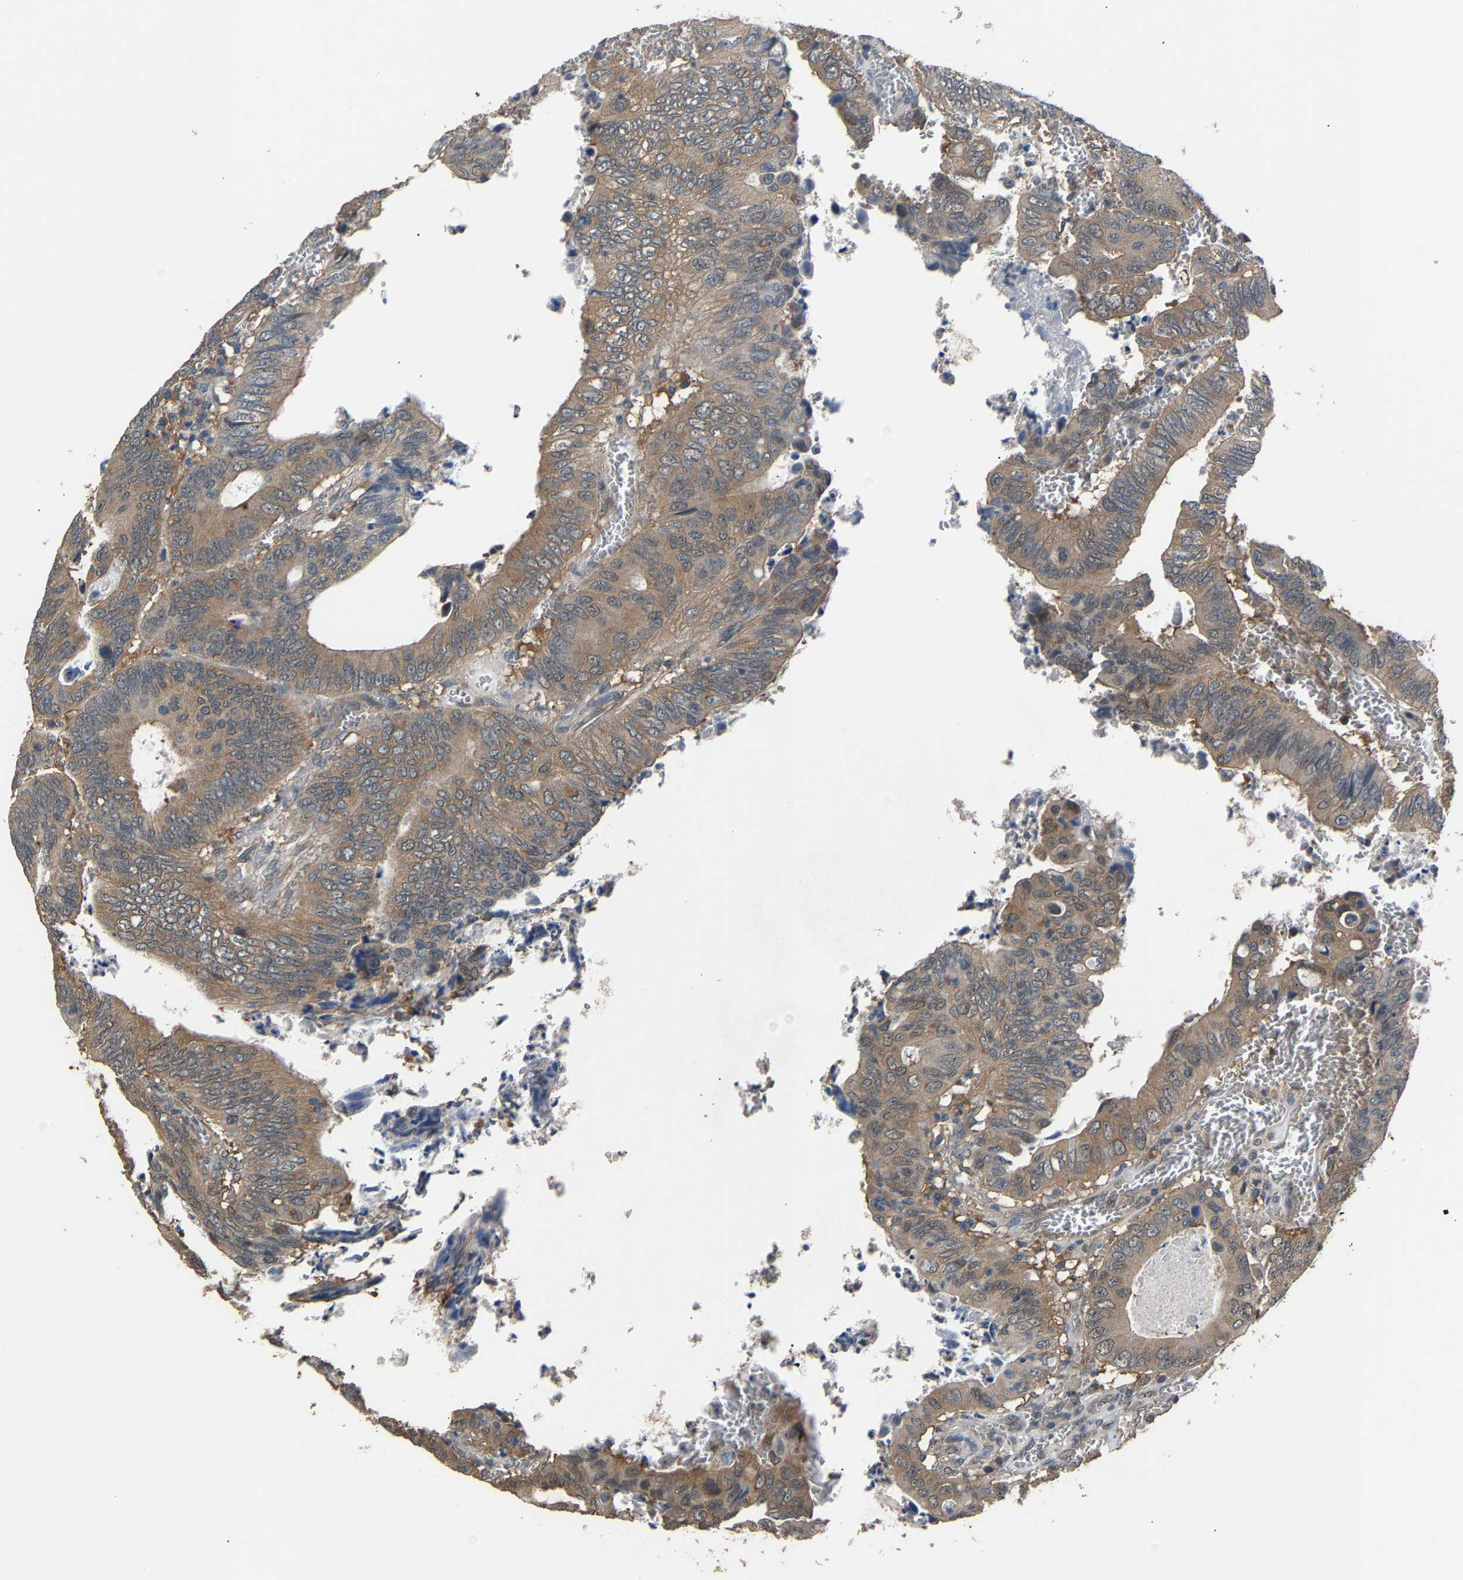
{"staining": {"intensity": "moderate", "quantity": ">75%", "location": "cytoplasmic/membranous"}, "tissue": "colorectal cancer", "cell_type": "Tumor cells", "image_type": "cancer", "snomed": [{"axis": "morphology", "description": "Inflammation, NOS"}, {"axis": "morphology", "description": "Adenocarcinoma, NOS"}, {"axis": "topography", "description": "Colon"}], "caption": "Immunohistochemistry (IHC) micrograph of neoplastic tissue: adenocarcinoma (colorectal) stained using IHC demonstrates medium levels of moderate protein expression localized specifically in the cytoplasmic/membranous of tumor cells, appearing as a cytoplasmic/membranous brown color.", "gene": "ABCC9", "patient": {"sex": "male", "age": 72}}